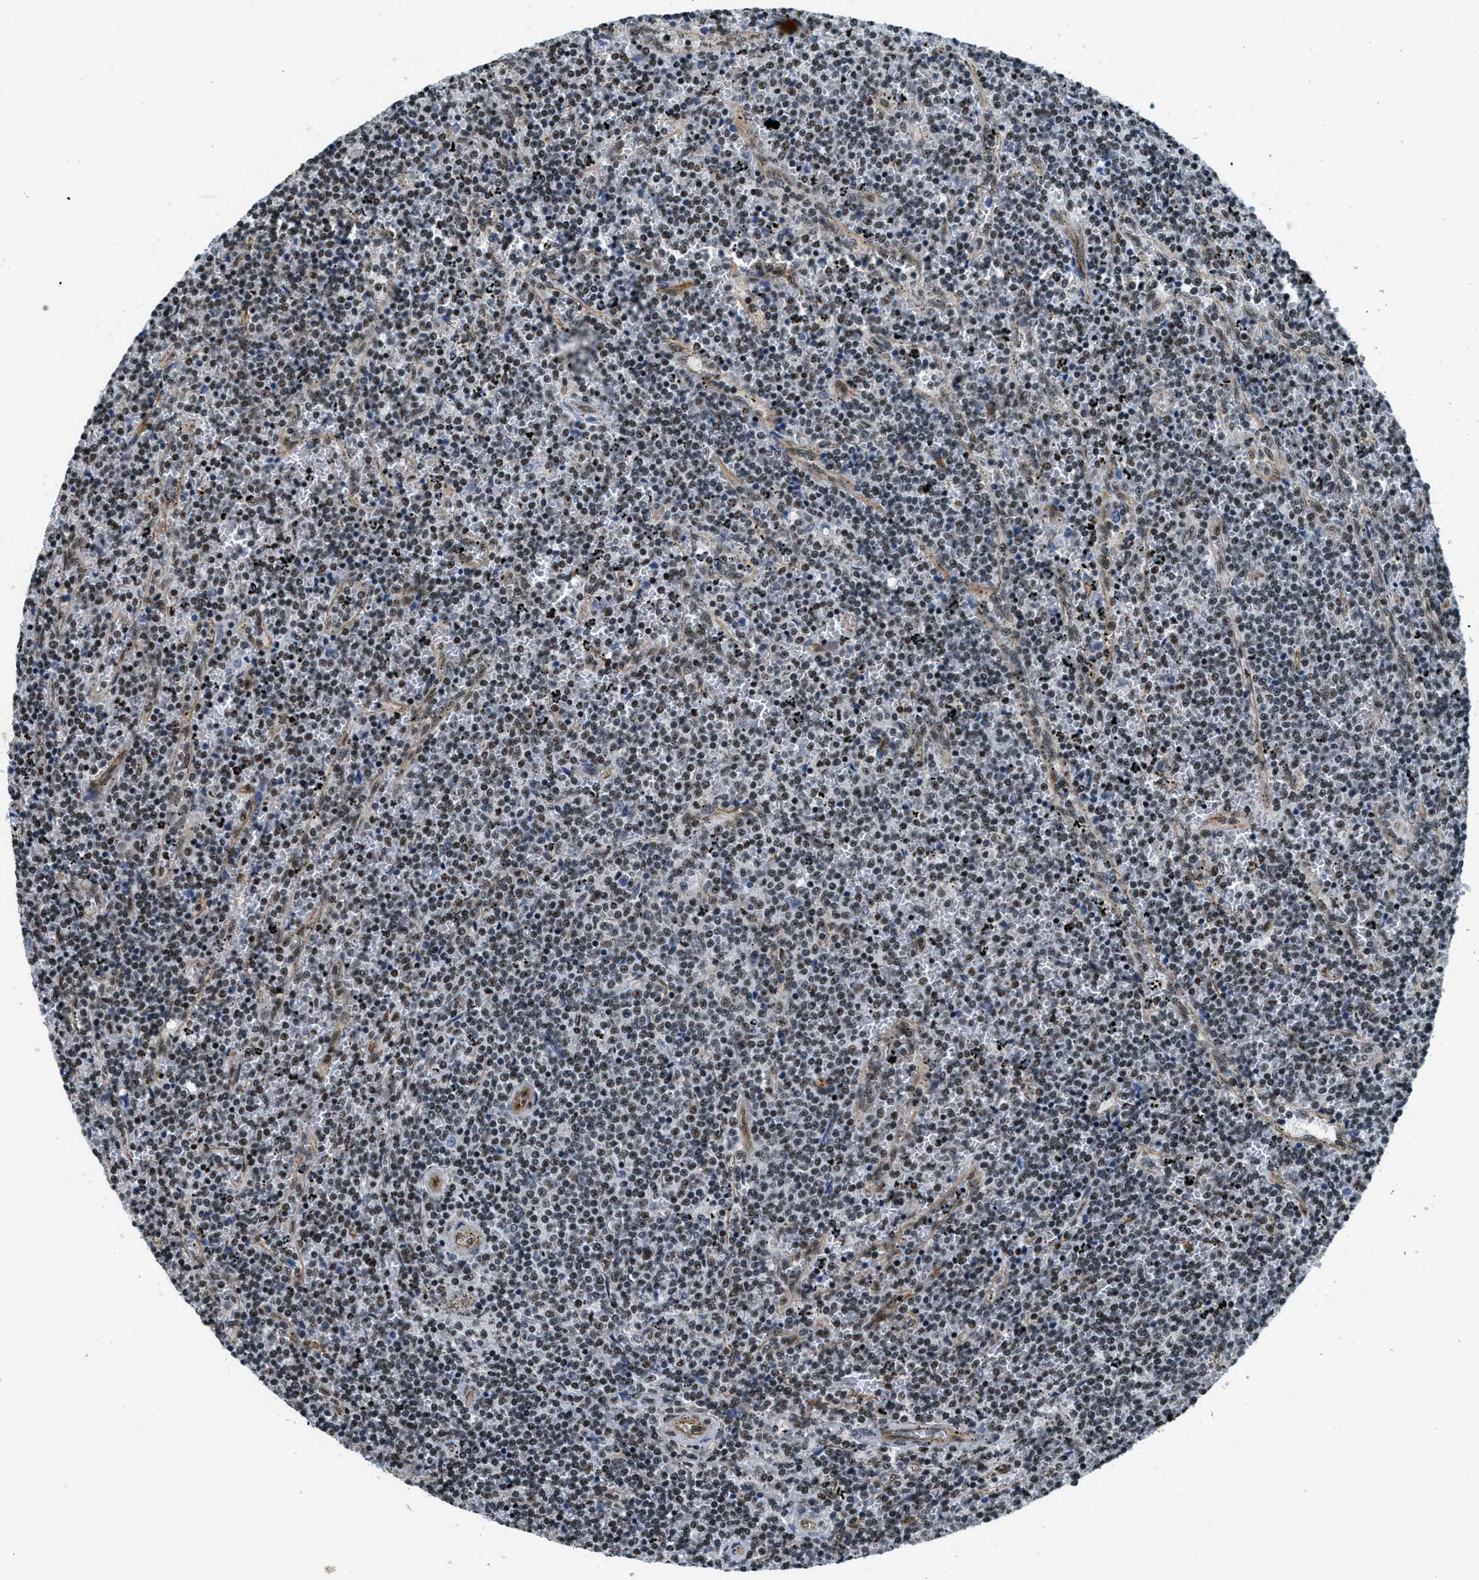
{"staining": {"intensity": "moderate", "quantity": ">75%", "location": "nuclear"}, "tissue": "lymphoma", "cell_type": "Tumor cells", "image_type": "cancer", "snomed": [{"axis": "morphology", "description": "Malignant lymphoma, non-Hodgkin's type, Low grade"}, {"axis": "topography", "description": "Spleen"}], "caption": "Brown immunohistochemical staining in lymphoma reveals moderate nuclear positivity in approximately >75% of tumor cells. (Brightfield microscopy of DAB IHC at high magnification).", "gene": "CFAP36", "patient": {"sex": "female", "age": 50}}